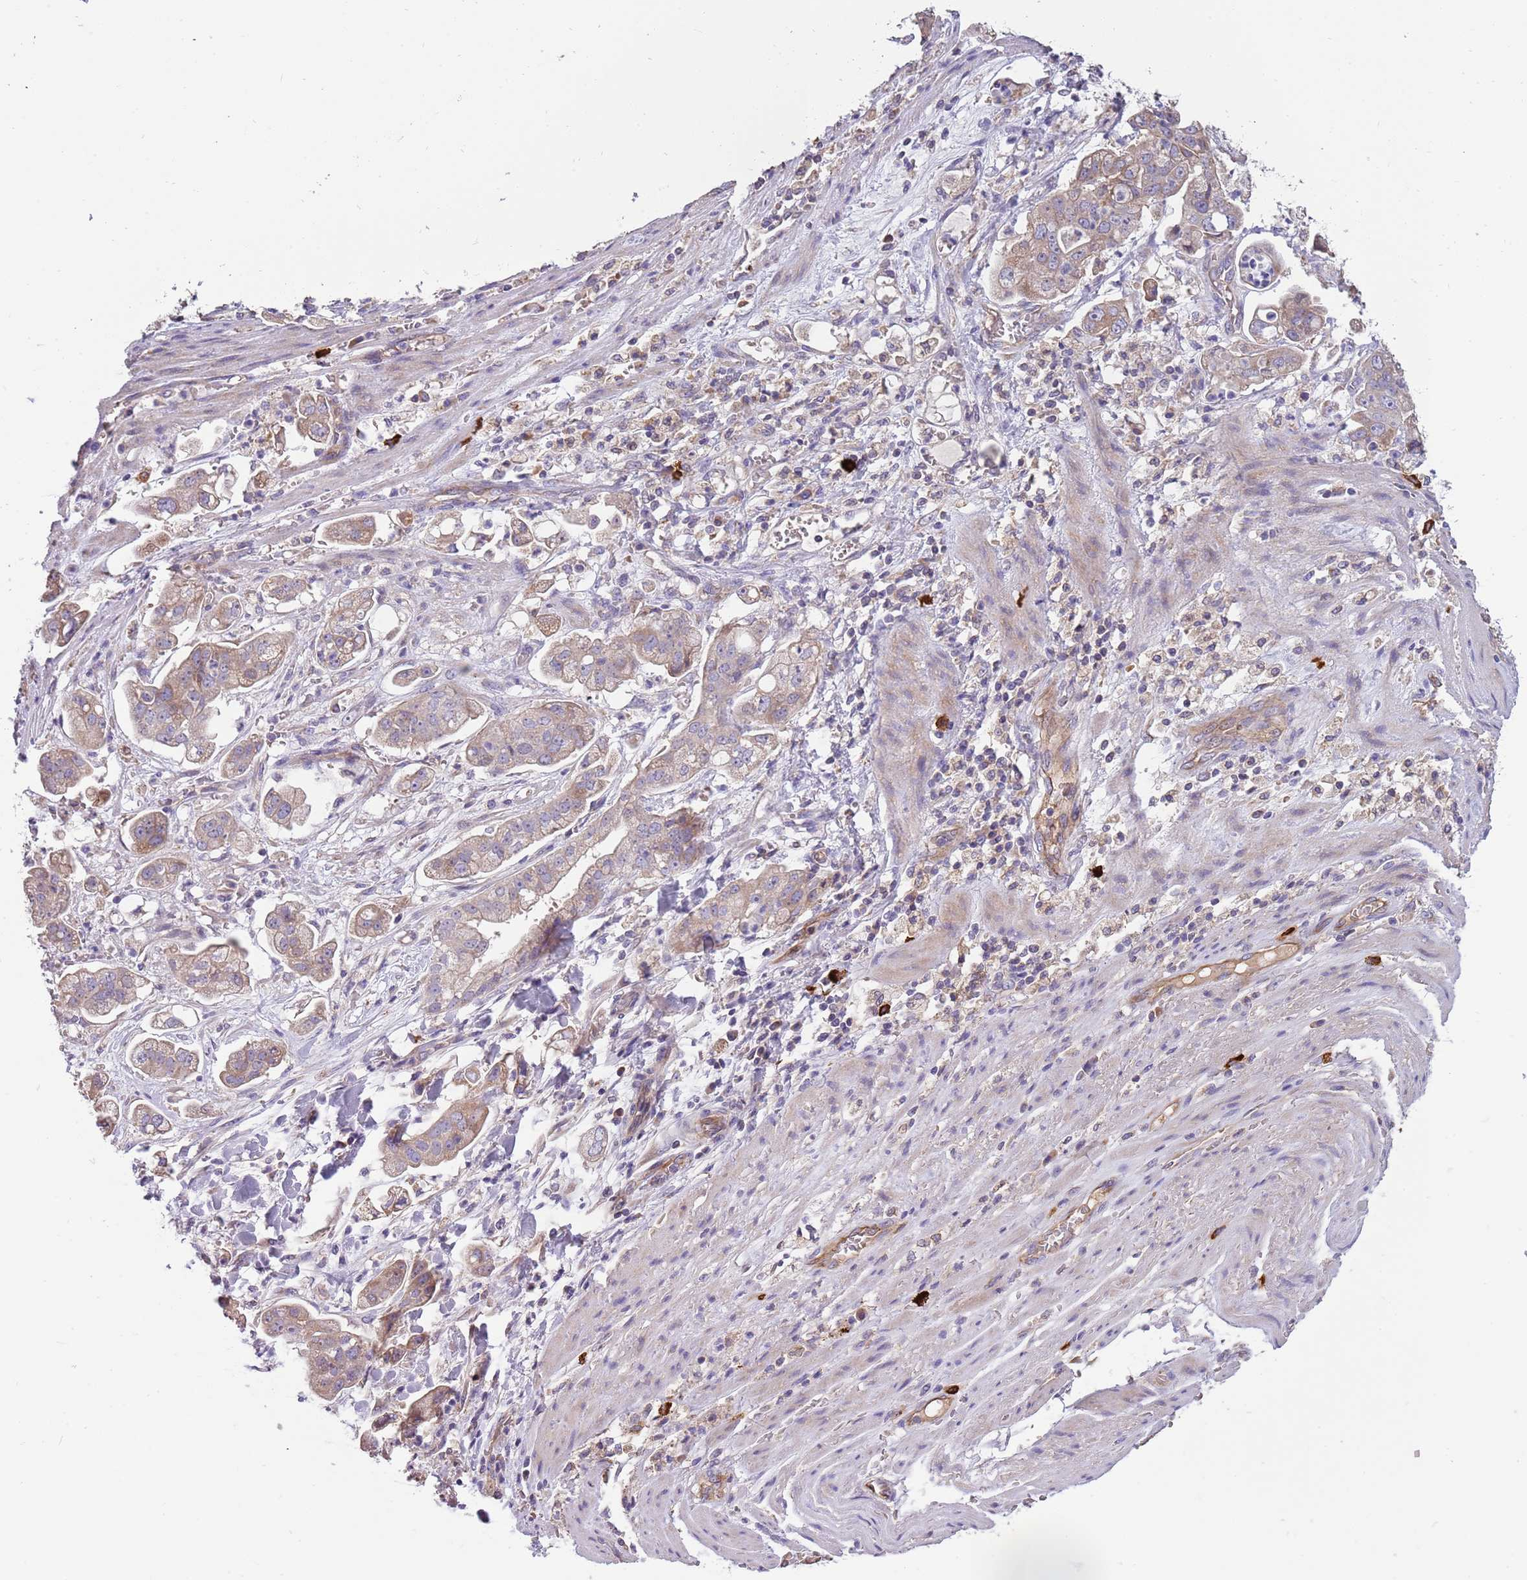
{"staining": {"intensity": "weak", "quantity": ">75%", "location": "cytoplasmic/membranous"}, "tissue": "stomach cancer", "cell_type": "Tumor cells", "image_type": "cancer", "snomed": [{"axis": "morphology", "description": "Adenocarcinoma, NOS"}, {"axis": "topography", "description": "Stomach"}], "caption": "Protein staining displays weak cytoplasmic/membranous expression in approximately >75% of tumor cells in stomach adenocarcinoma. The protein is stained brown, and the nuclei are stained in blue (DAB IHC with brightfield microscopy, high magnification).", "gene": "TRMO", "patient": {"sex": "male", "age": 62}}